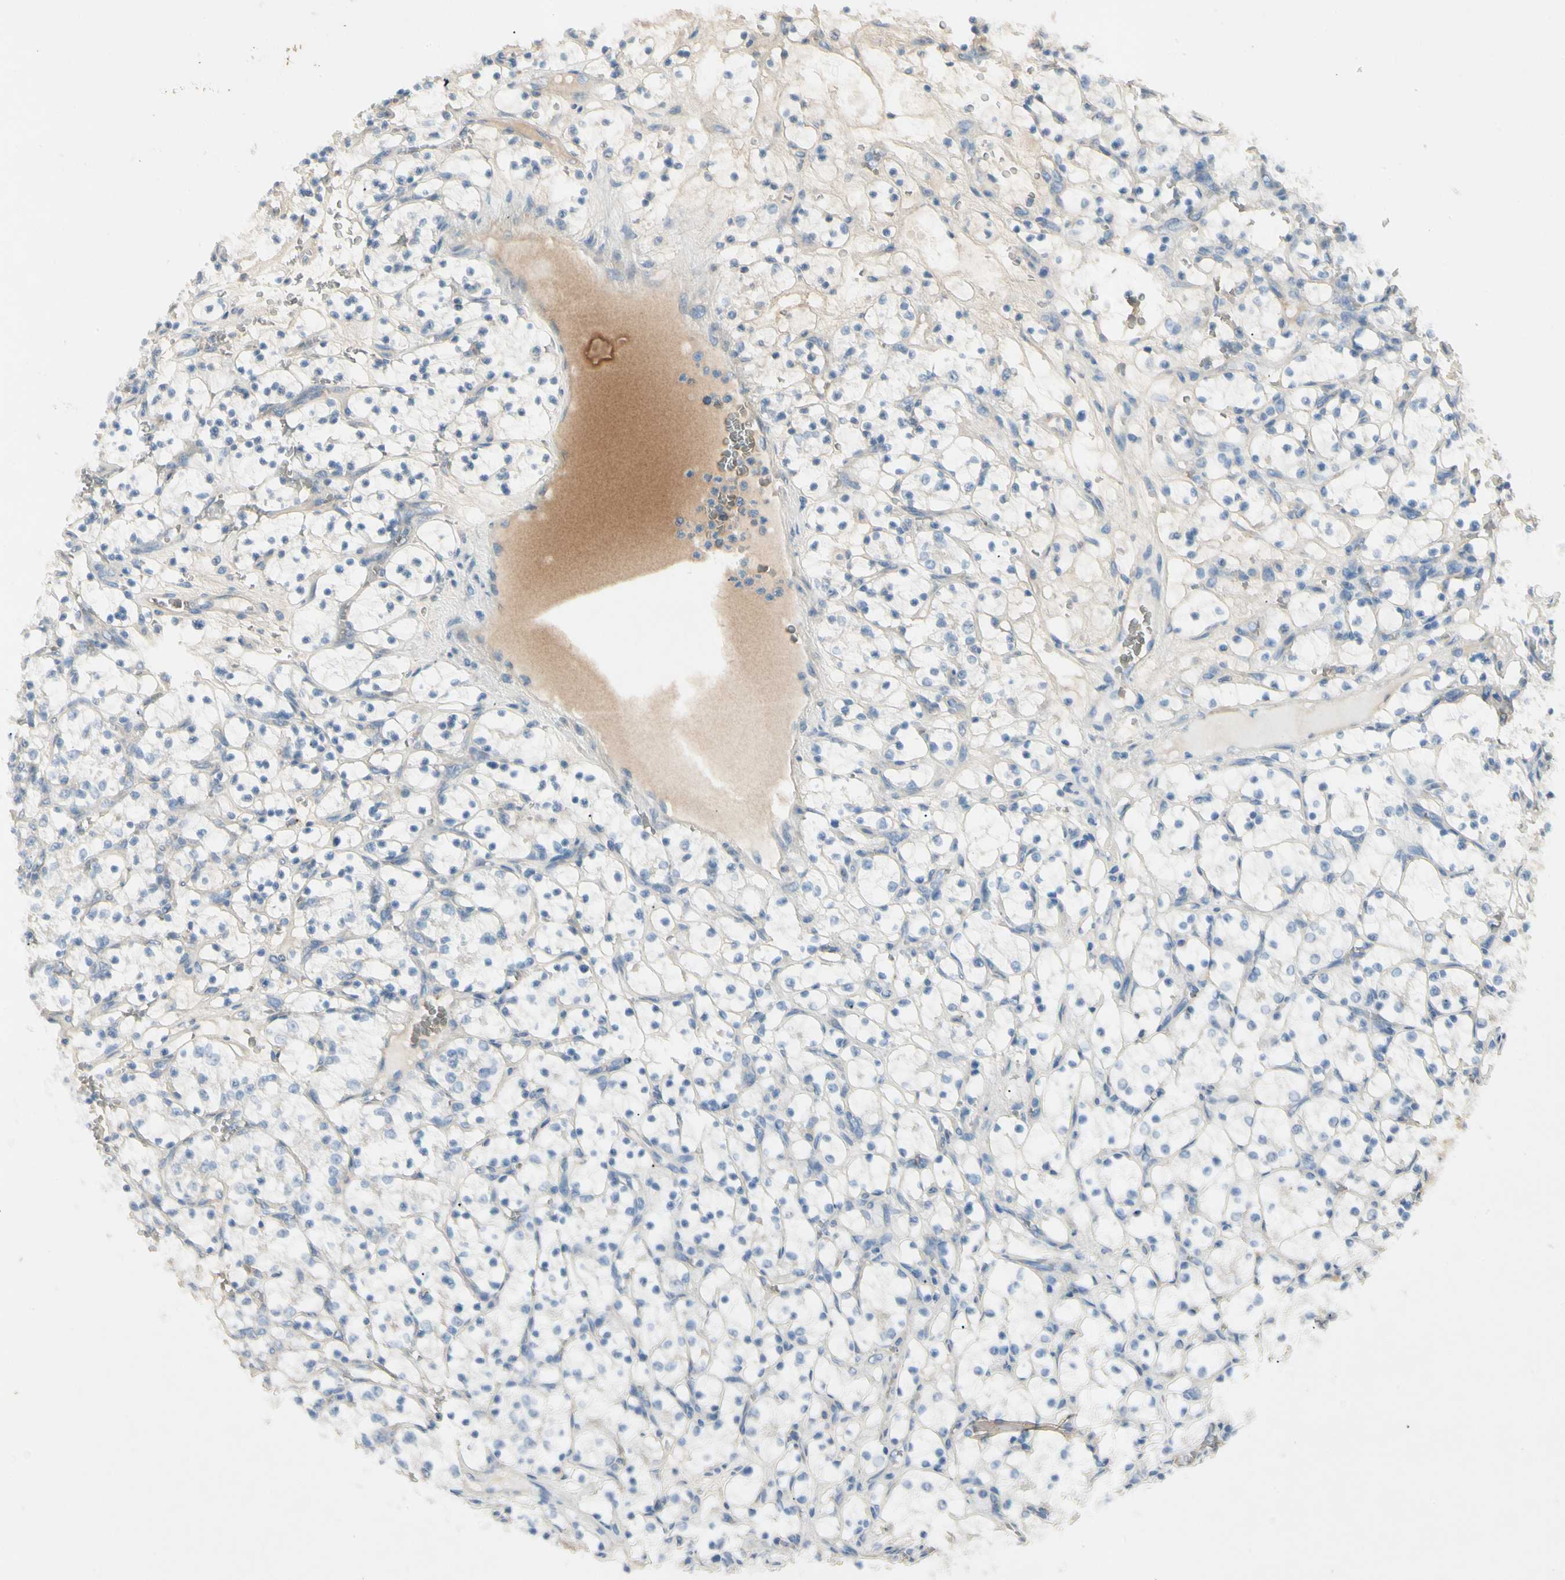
{"staining": {"intensity": "negative", "quantity": "none", "location": "none"}, "tissue": "renal cancer", "cell_type": "Tumor cells", "image_type": "cancer", "snomed": [{"axis": "morphology", "description": "Adenocarcinoma, NOS"}, {"axis": "topography", "description": "Kidney"}], "caption": "Tumor cells show no significant positivity in renal cancer (adenocarcinoma).", "gene": "CCL4", "patient": {"sex": "female", "age": 69}}